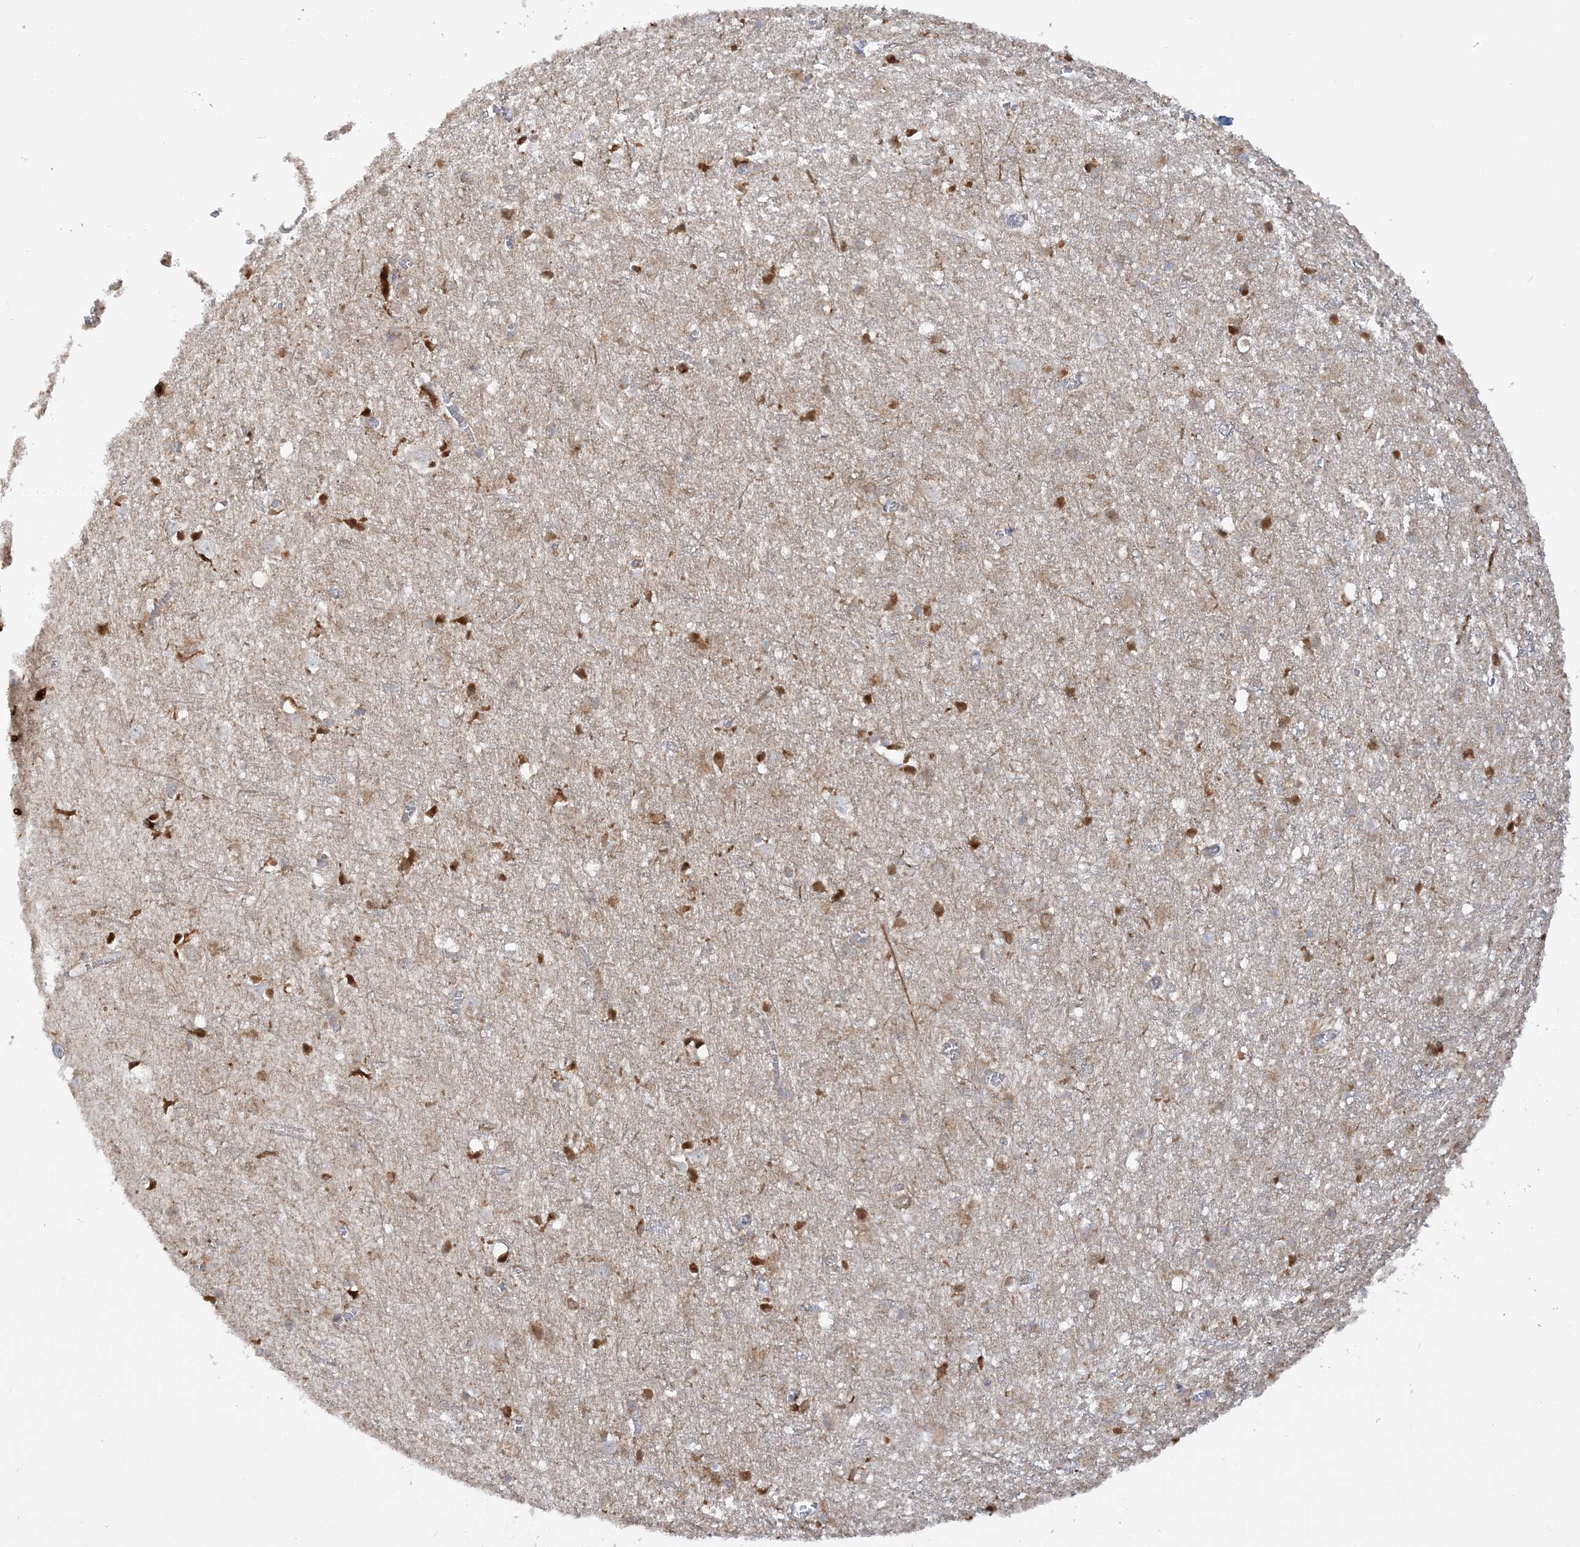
{"staining": {"intensity": "moderate", "quantity": ">75%", "location": "cytoplasmic/membranous"}, "tissue": "cerebral cortex", "cell_type": "Endothelial cells", "image_type": "normal", "snomed": [{"axis": "morphology", "description": "Normal tissue, NOS"}, {"axis": "topography", "description": "Cerebral cortex"}], "caption": "Moderate cytoplasmic/membranous protein staining is seen in about >75% of endothelial cells in cerebral cortex. (DAB (3,3'-diaminobenzidine) IHC with brightfield microscopy, high magnification).", "gene": "SCLT1", "patient": {"sex": "female", "age": 64}}